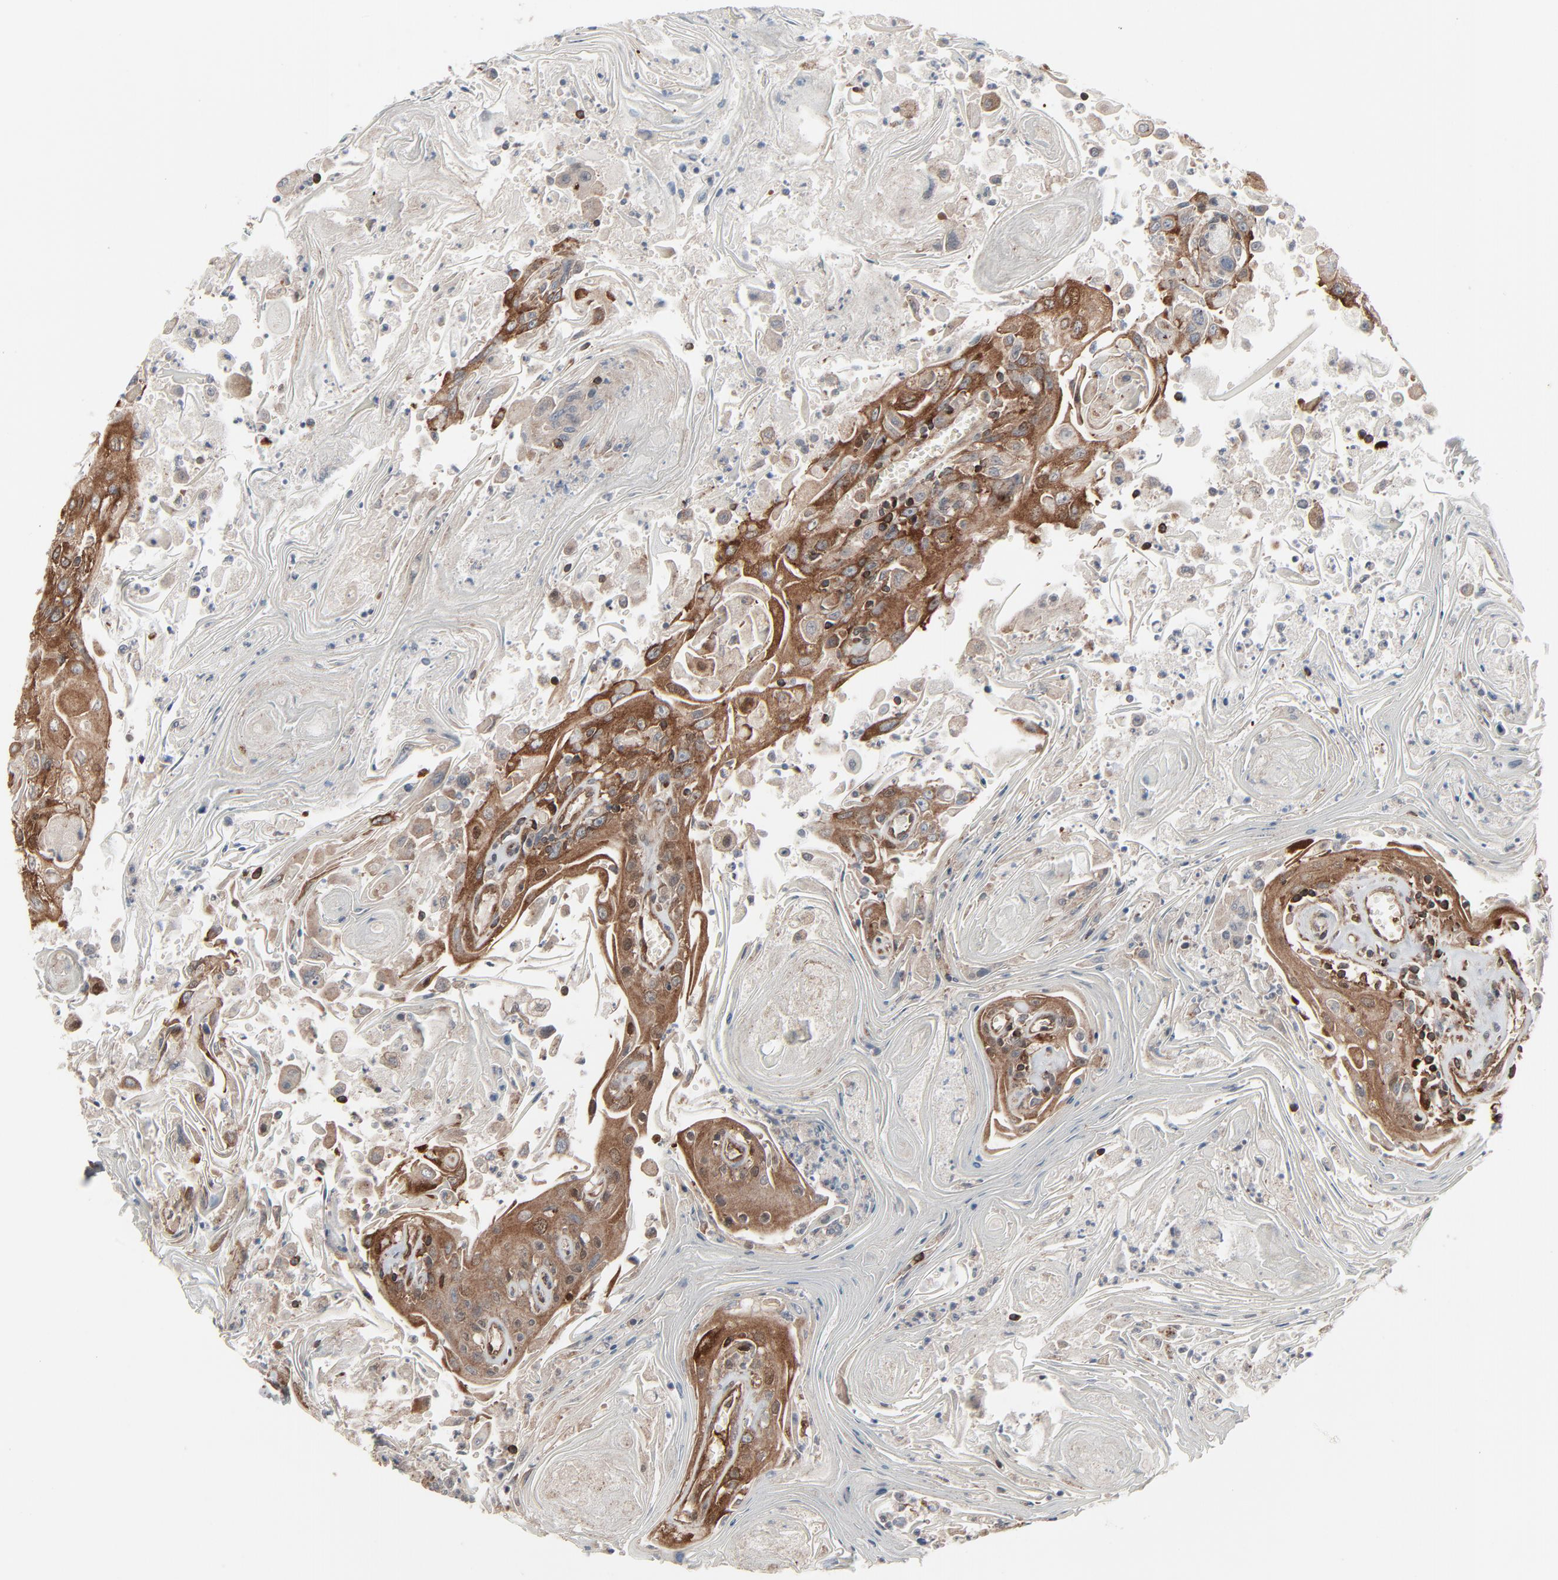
{"staining": {"intensity": "moderate", "quantity": "25%-75%", "location": "cytoplasmic/membranous"}, "tissue": "head and neck cancer", "cell_type": "Tumor cells", "image_type": "cancer", "snomed": [{"axis": "morphology", "description": "Squamous cell carcinoma, NOS"}, {"axis": "topography", "description": "Oral tissue"}, {"axis": "topography", "description": "Head-Neck"}], "caption": "Immunohistochemical staining of head and neck cancer demonstrates medium levels of moderate cytoplasmic/membranous protein expression in approximately 25%-75% of tumor cells.", "gene": "OPTN", "patient": {"sex": "female", "age": 76}}